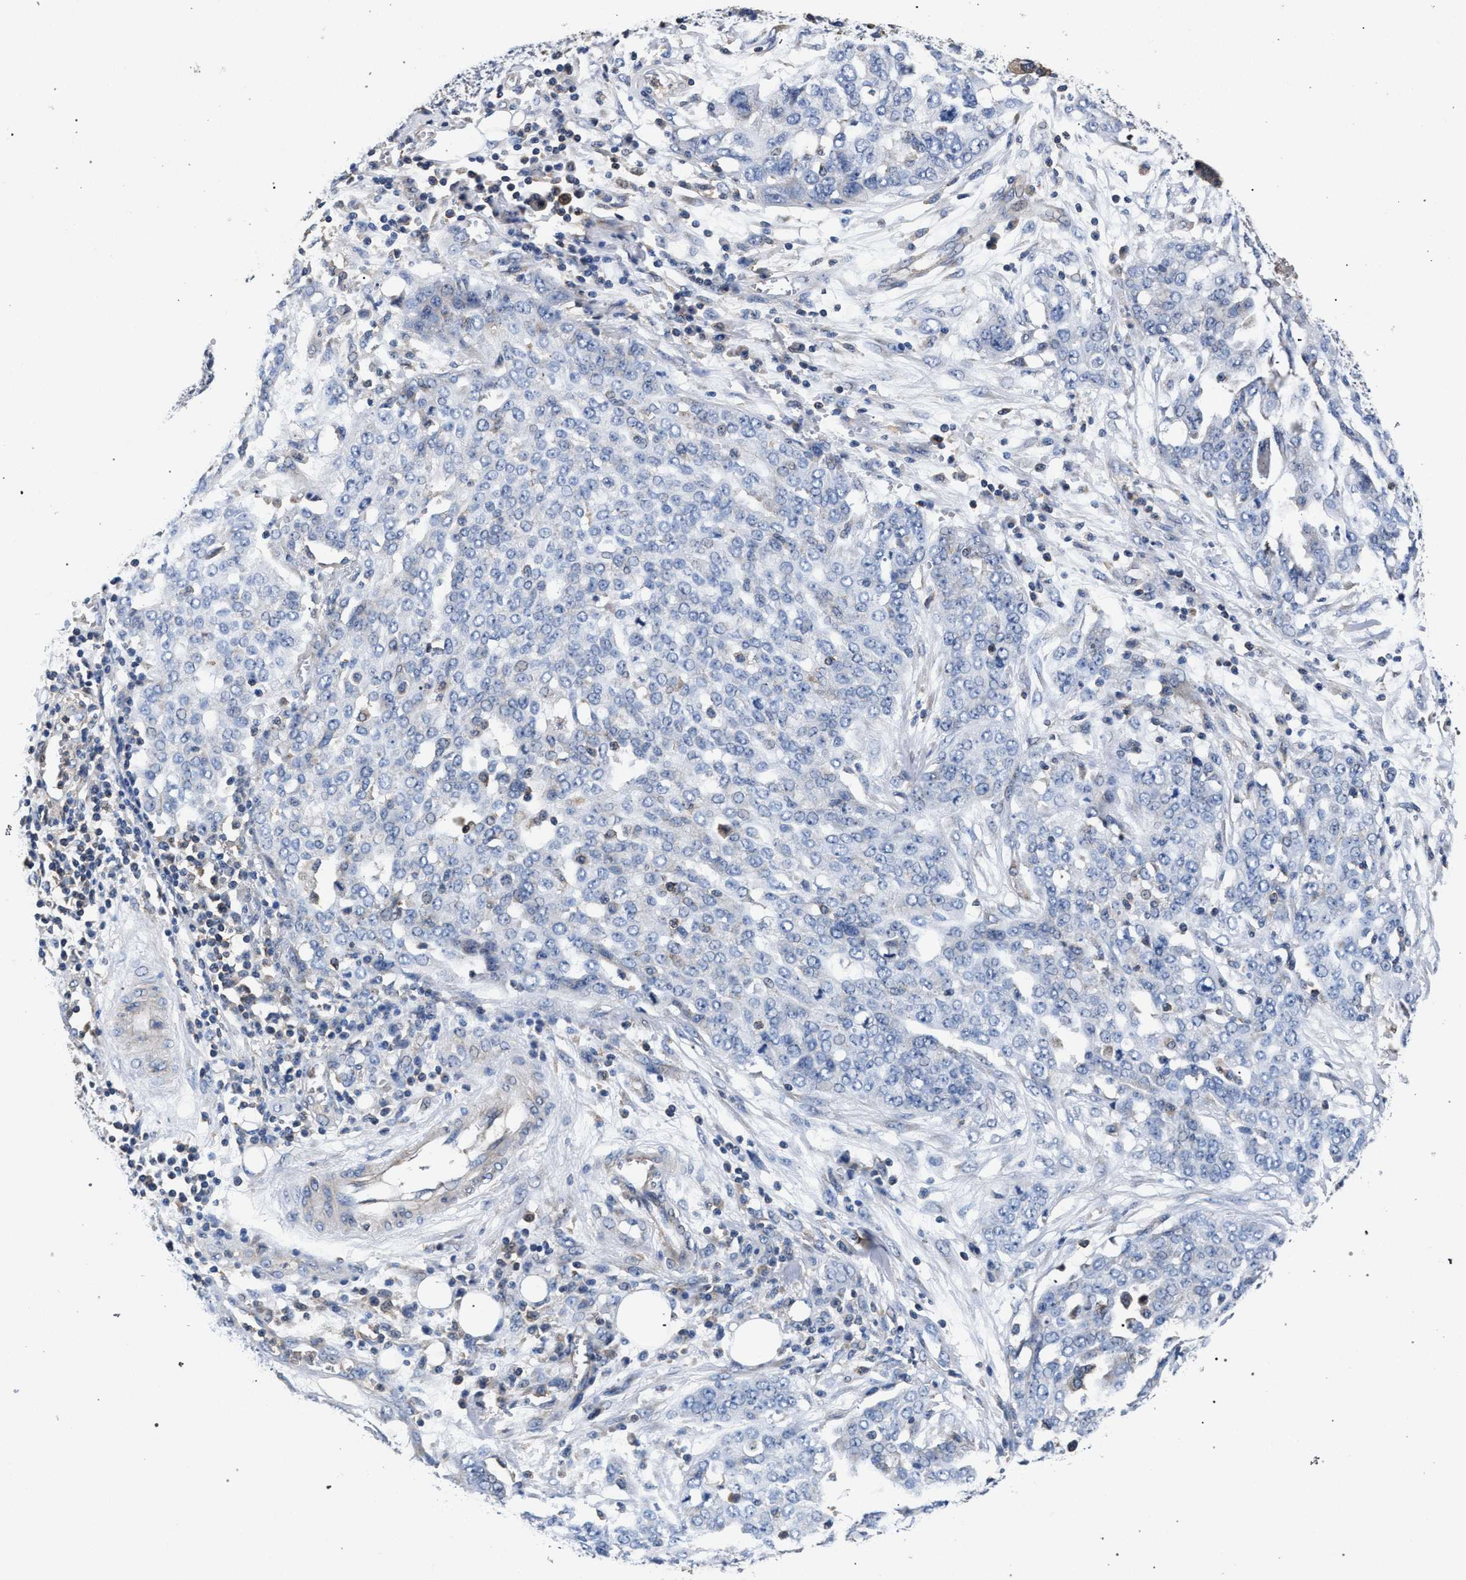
{"staining": {"intensity": "negative", "quantity": "none", "location": "none"}, "tissue": "ovarian cancer", "cell_type": "Tumor cells", "image_type": "cancer", "snomed": [{"axis": "morphology", "description": "Cystadenocarcinoma, serous, NOS"}, {"axis": "topography", "description": "Soft tissue"}, {"axis": "topography", "description": "Ovary"}], "caption": "Tumor cells are negative for protein expression in human ovarian cancer. The staining is performed using DAB brown chromogen with nuclei counter-stained in using hematoxylin.", "gene": "LASP1", "patient": {"sex": "female", "age": 57}}